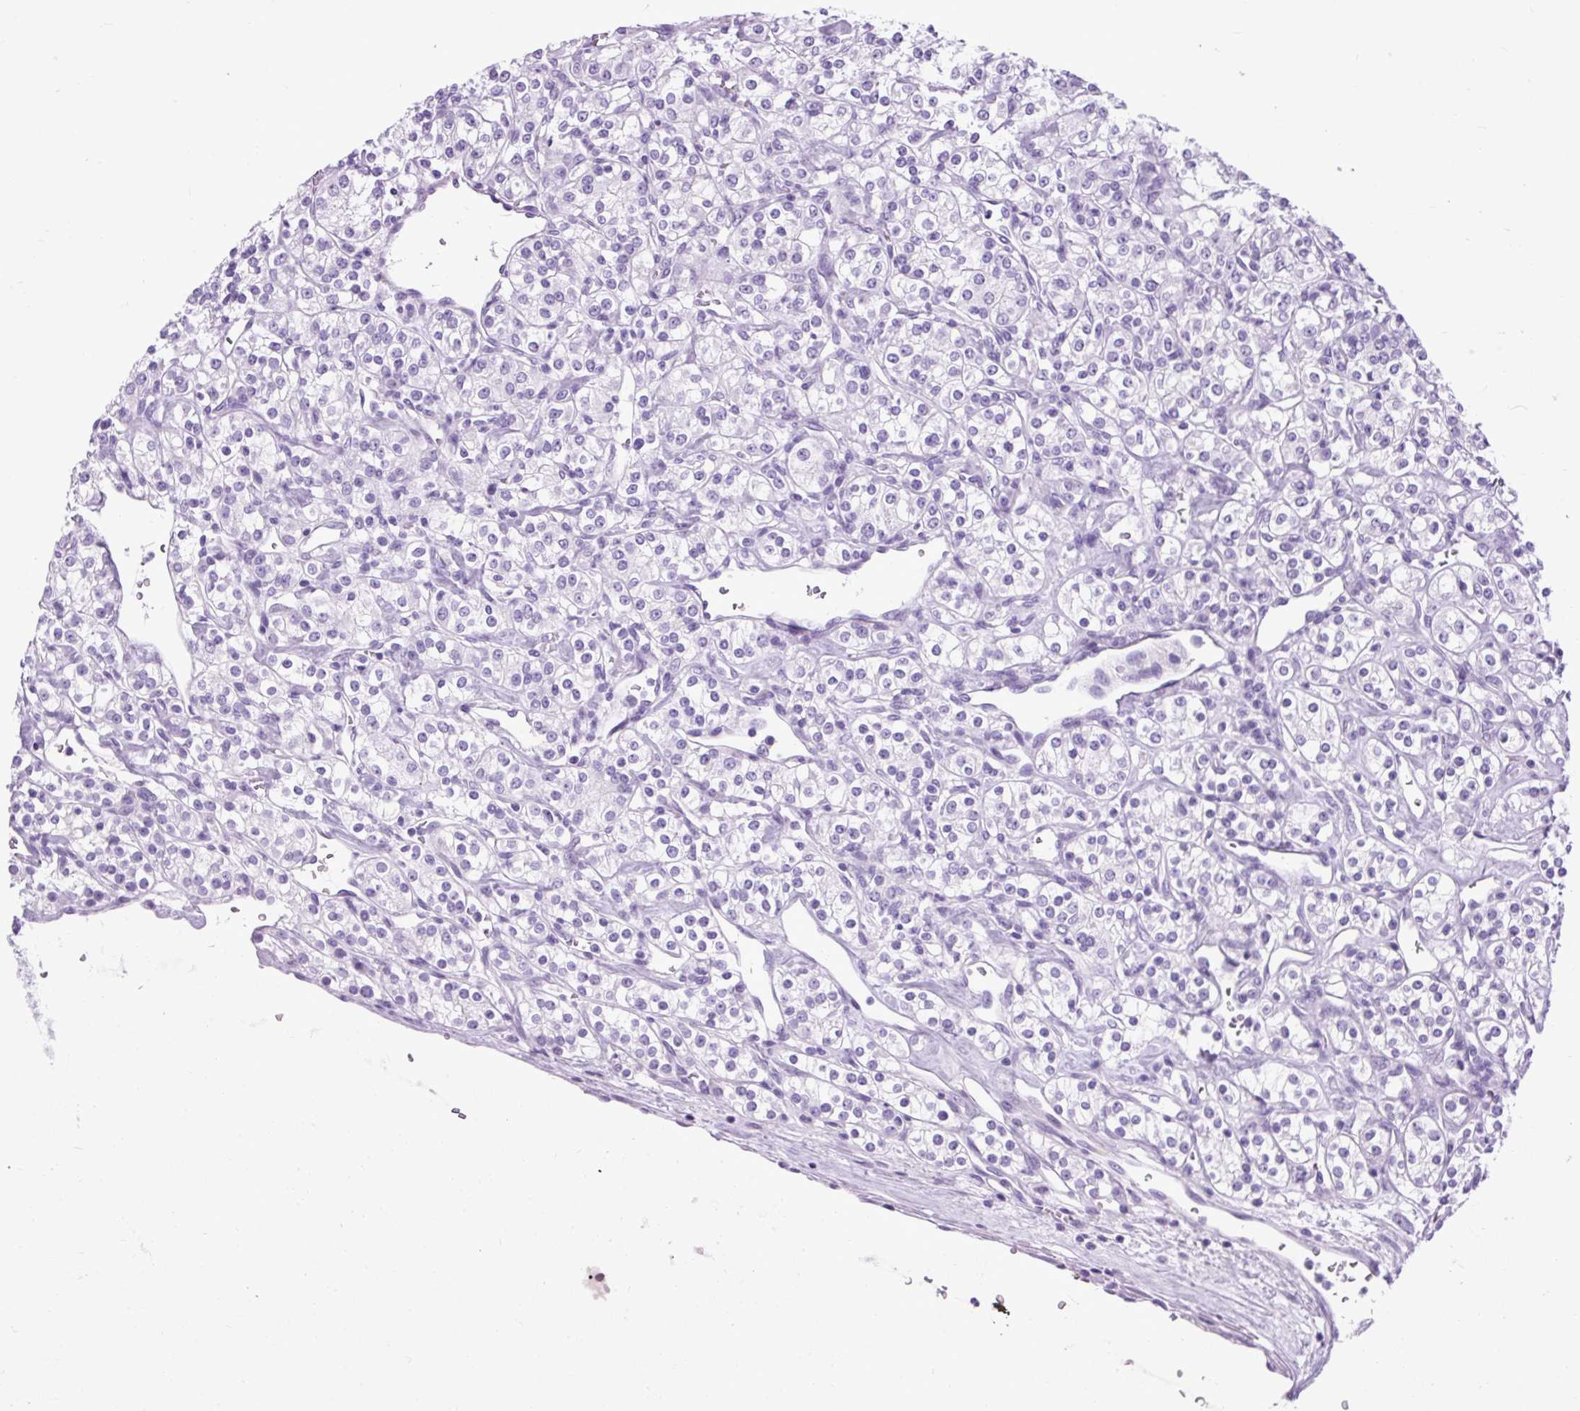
{"staining": {"intensity": "negative", "quantity": "none", "location": "none"}, "tissue": "renal cancer", "cell_type": "Tumor cells", "image_type": "cancer", "snomed": [{"axis": "morphology", "description": "Adenocarcinoma, NOS"}, {"axis": "topography", "description": "Kidney"}], "caption": "Image shows no protein staining in tumor cells of renal cancer (adenocarcinoma) tissue.", "gene": "DPP6", "patient": {"sex": "male", "age": 77}}